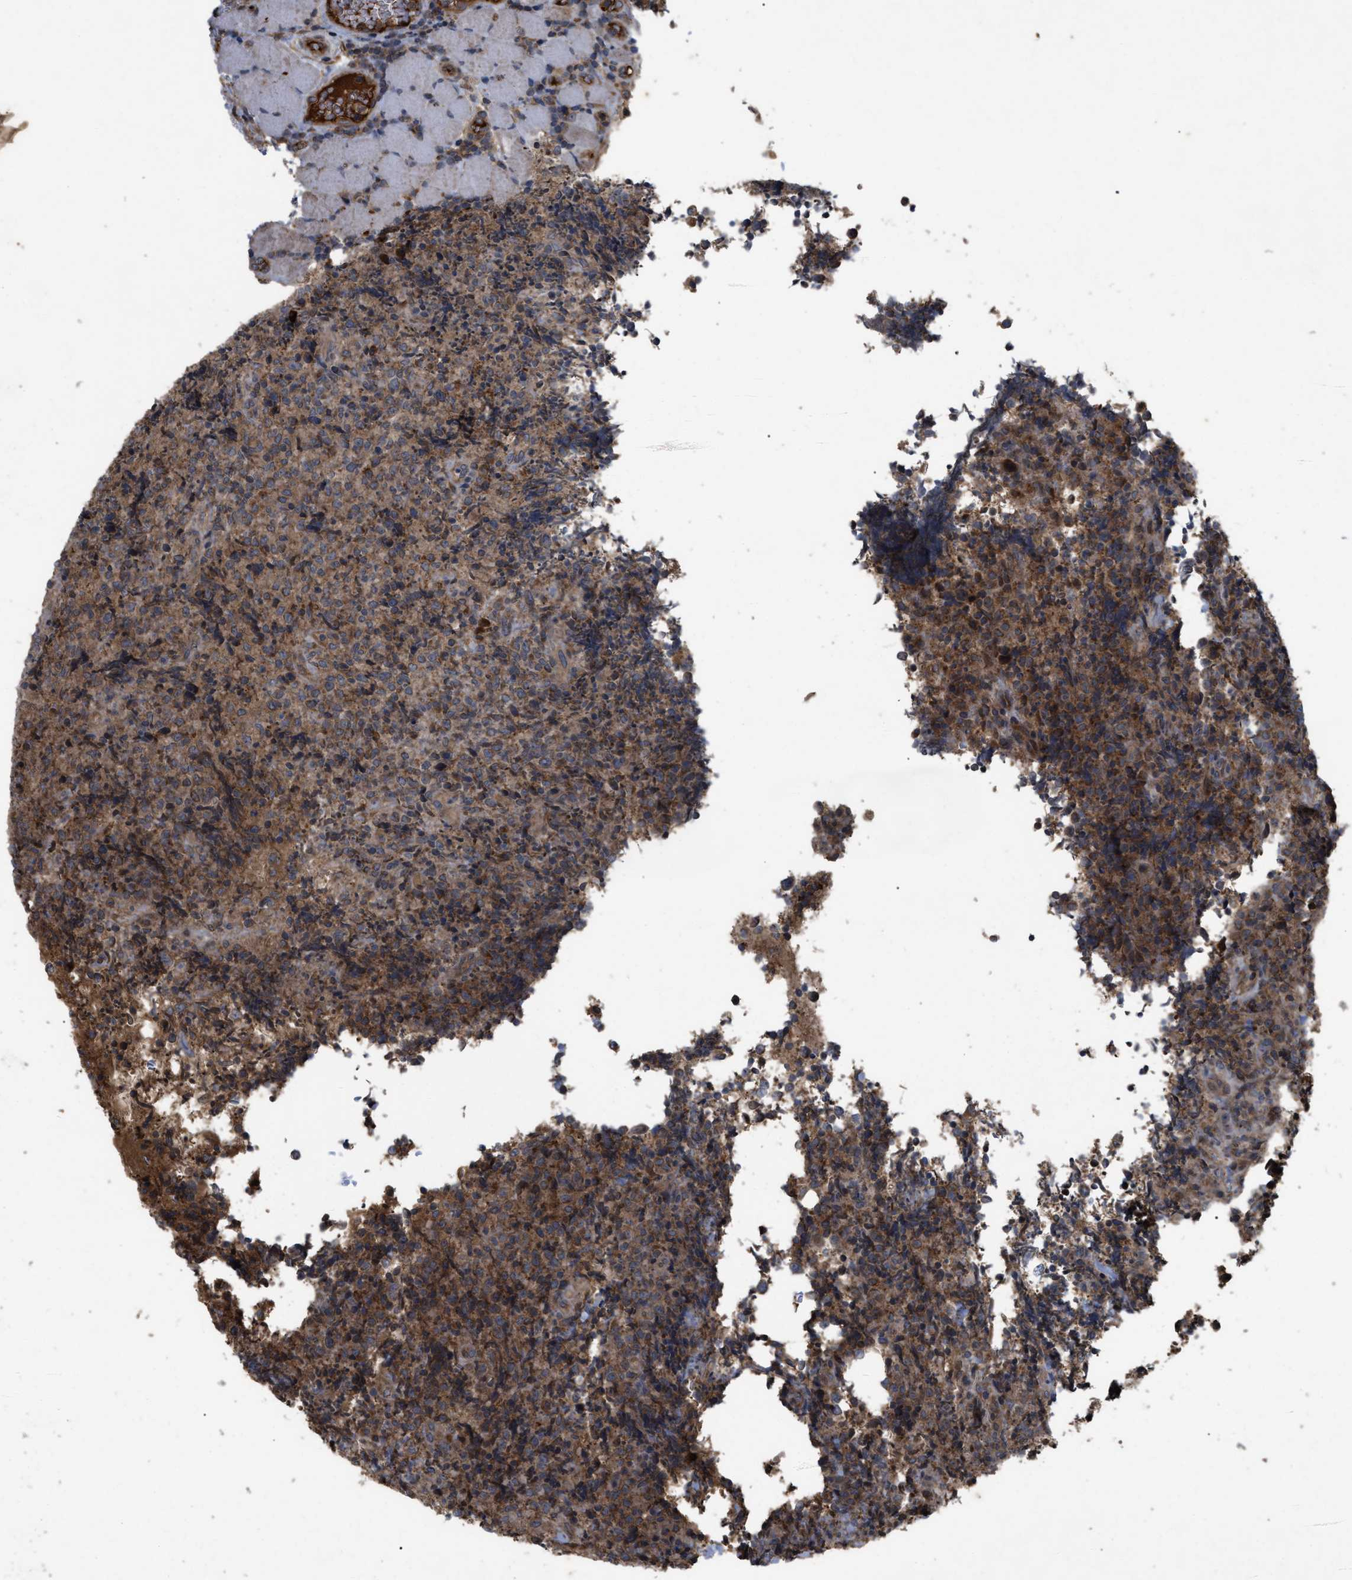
{"staining": {"intensity": "moderate", "quantity": ">75%", "location": "cytoplasmic/membranous"}, "tissue": "lymphoma", "cell_type": "Tumor cells", "image_type": "cancer", "snomed": [{"axis": "morphology", "description": "Malignant lymphoma, non-Hodgkin's type, High grade"}, {"axis": "topography", "description": "Tonsil"}], "caption": "Tumor cells exhibit moderate cytoplasmic/membranous expression in about >75% of cells in malignant lymphoma, non-Hodgkin's type (high-grade). The staining was performed using DAB to visualize the protein expression in brown, while the nuclei were stained in blue with hematoxylin (Magnification: 20x).", "gene": "RAB2A", "patient": {"sex": "female", "age": 36}}